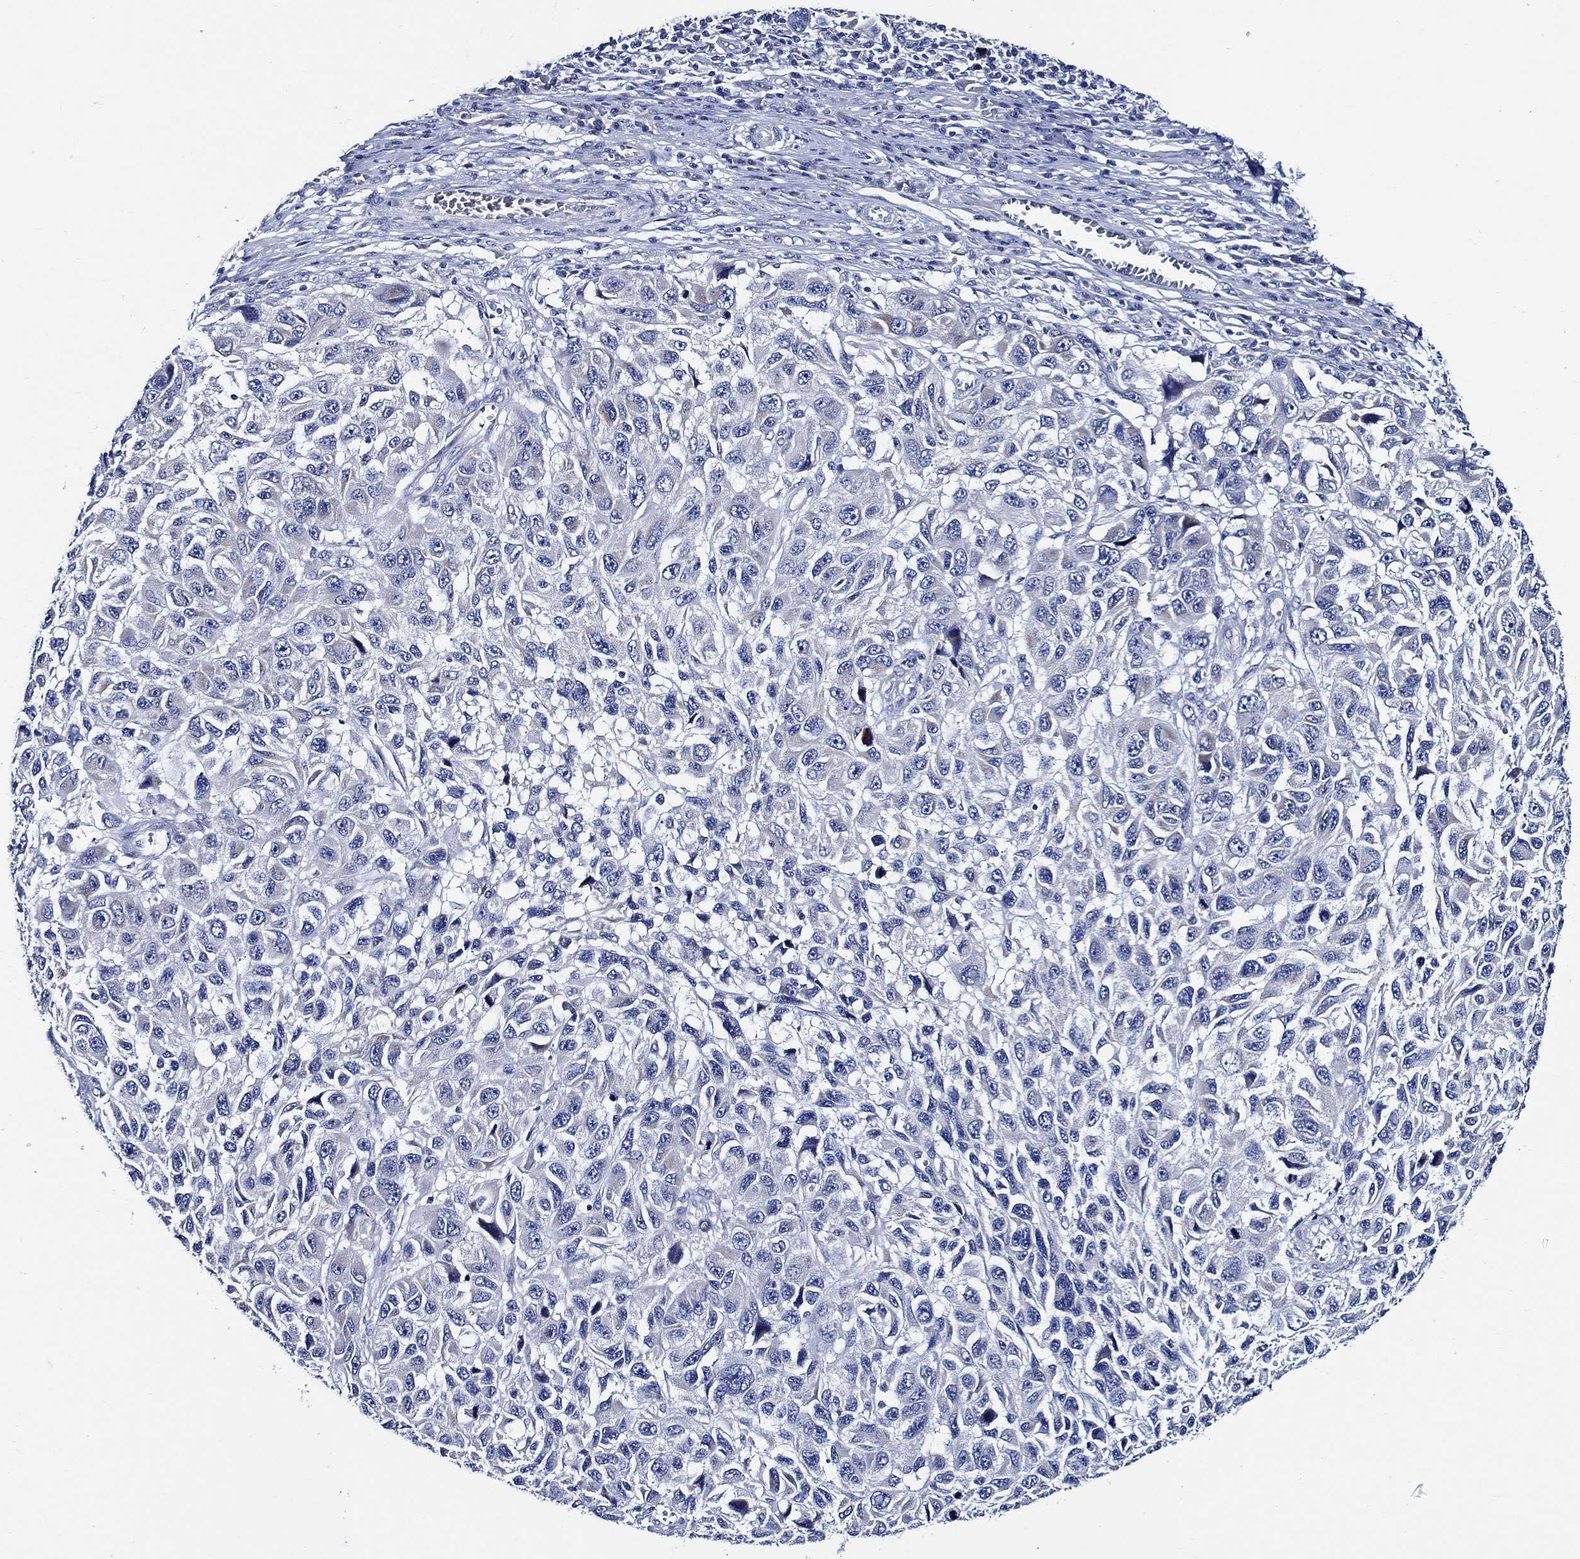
{"staining": {"intensity": "negative", "quantity": "none", "location": "none"}, "tissue": "melanoma", "cell_type": "Tumor cells", "image_type": "cancer", "snomed": [{"axis": "morphology", "description": "Malignant melanoma, NOS"}, {"axis": "topography", "description": "Skin"}], "caption": "IHC photomicrograph of neoplastic tissue: malignant melanoma stained with DAB displays no significant protein staining in tumor cells.", "gene": "SKOR1", "patient": {"sex": "male", "age": 53}}